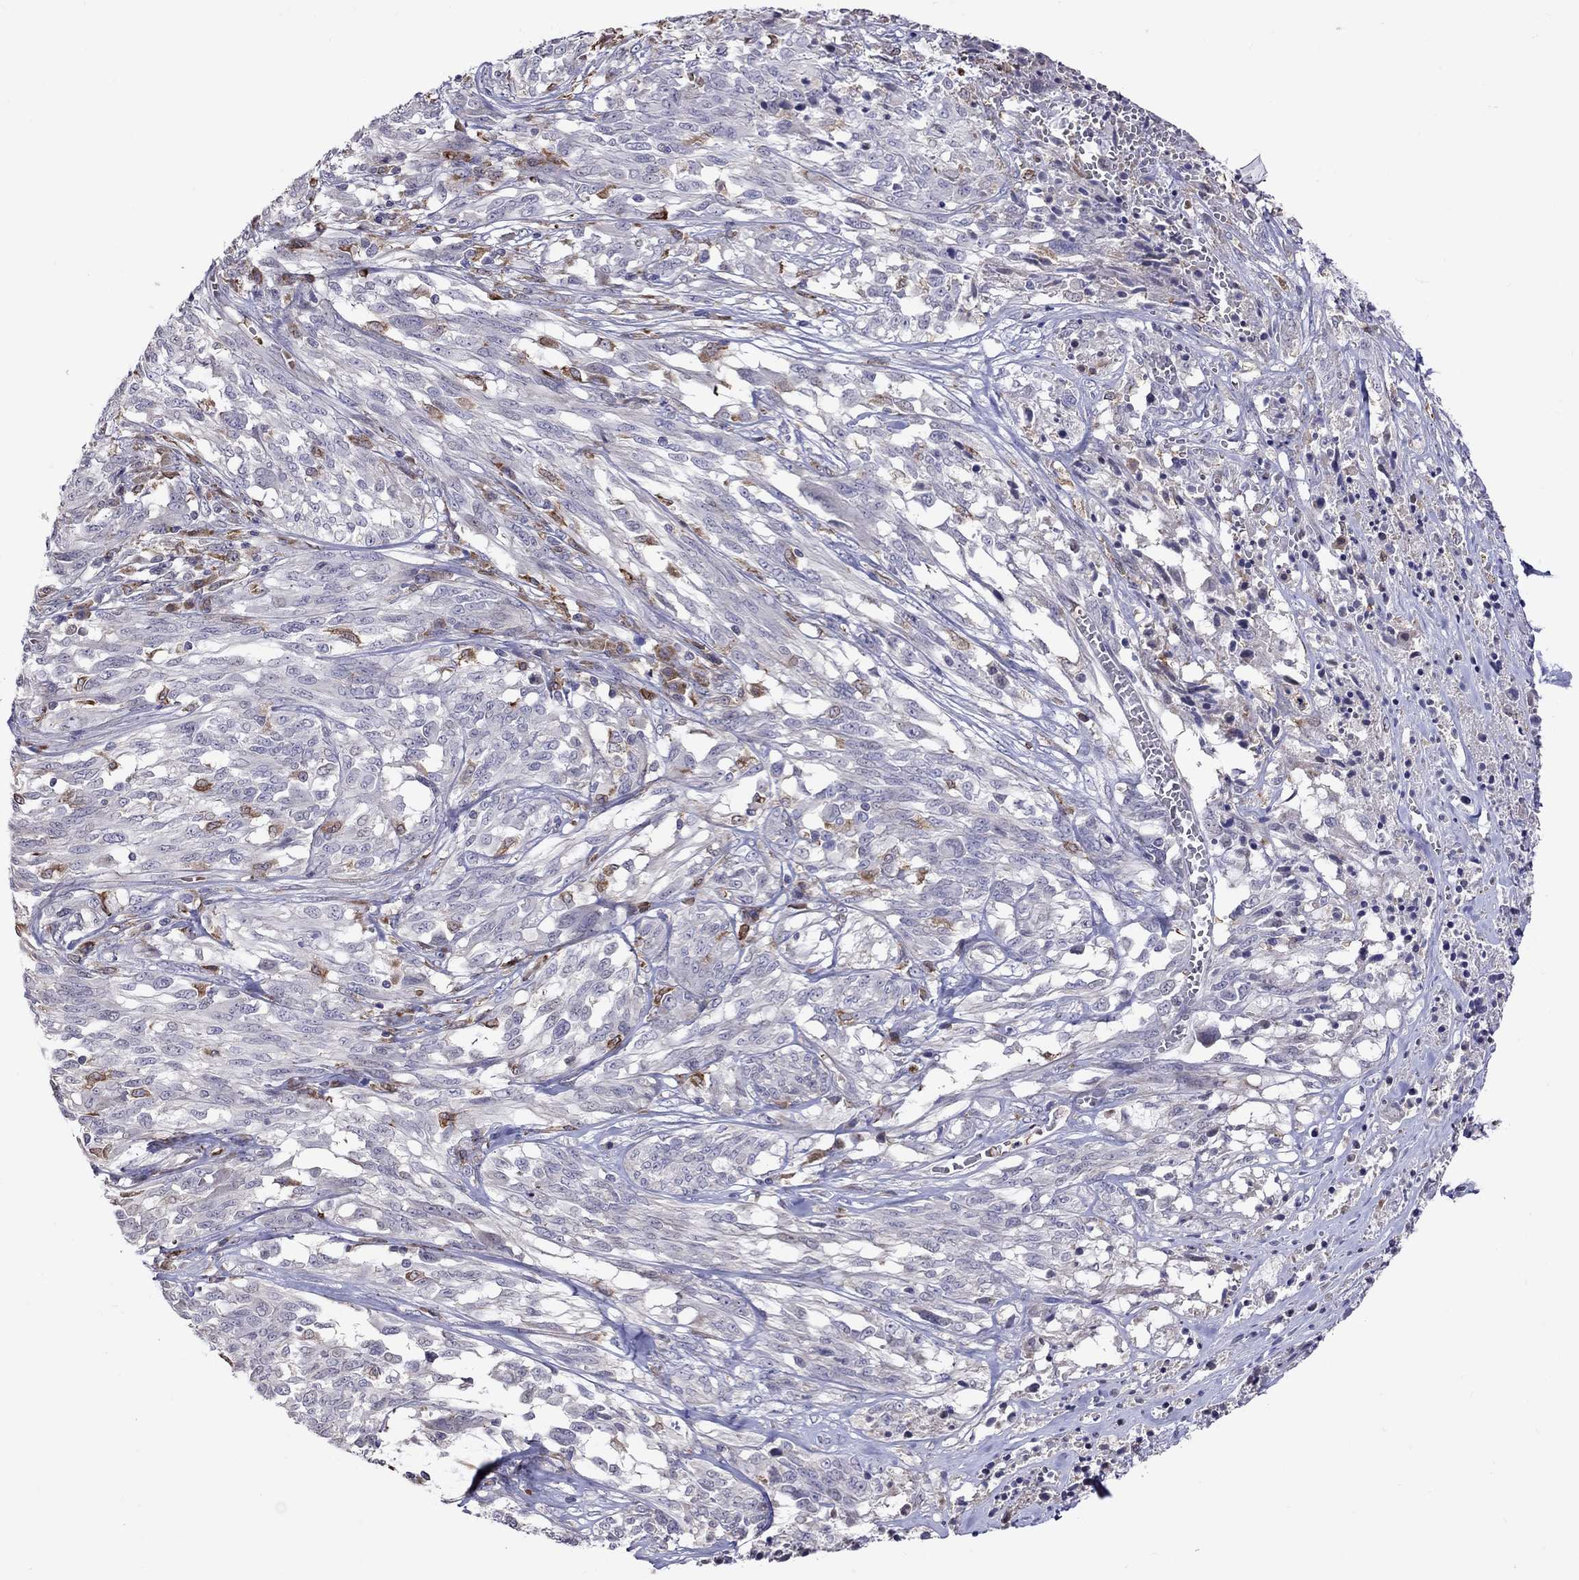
{"staining": {"intensity": "negative", "quantity": "none", "location": "none"}, "tissue": "melanoma", "cell_type": "Tumor cells", "image_type": "cancer", "snomed": [{"axis": "morphology", "description": "Malignant melanoma, NOS"}, {"axis": "topography", "description": "Skin"}], "caption": "This is an immunohistochemistry (IHC) image of melanoma. There is no positivity in tumor cells.", "gene": "ADAM28", "patient": {"sex": "female", "age": 91}}